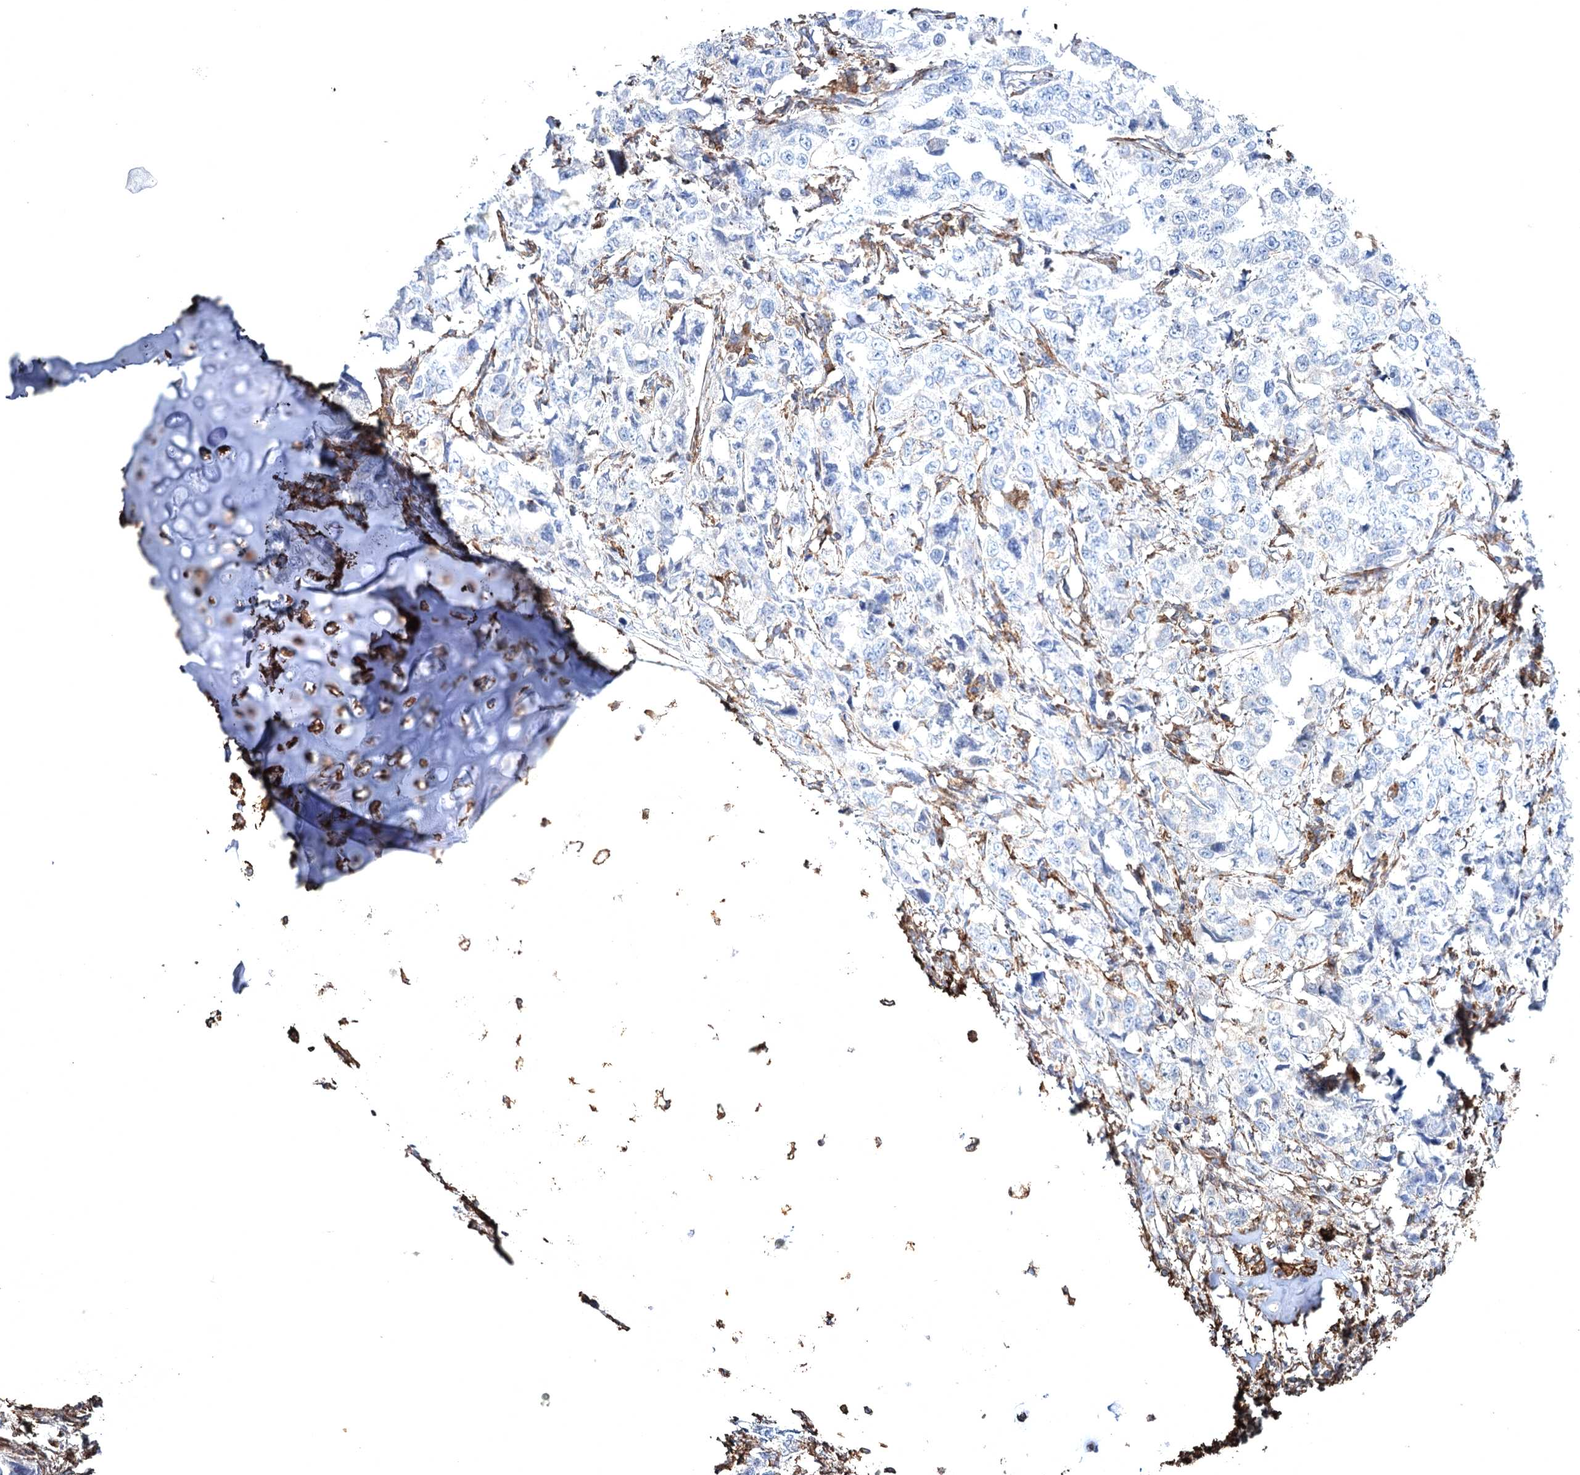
{"staining": {"intensity": "negative", "quantity": "none", "location": "none"}, "tissue": "lung cancer", "cell_type": "Tumor cells", "image_type": "cancer", "snomed": [{"axis": "morphology", "description": "Adenocarcinoma, NOS"}, {"axis": "topography", "description": "Lung"}], "caption": "Human lung cancer stained for a protein using IHC displays no expression in tumor cells.", "gene": "CLEC4M", "patient": {"sex": "female", "age": 51}}